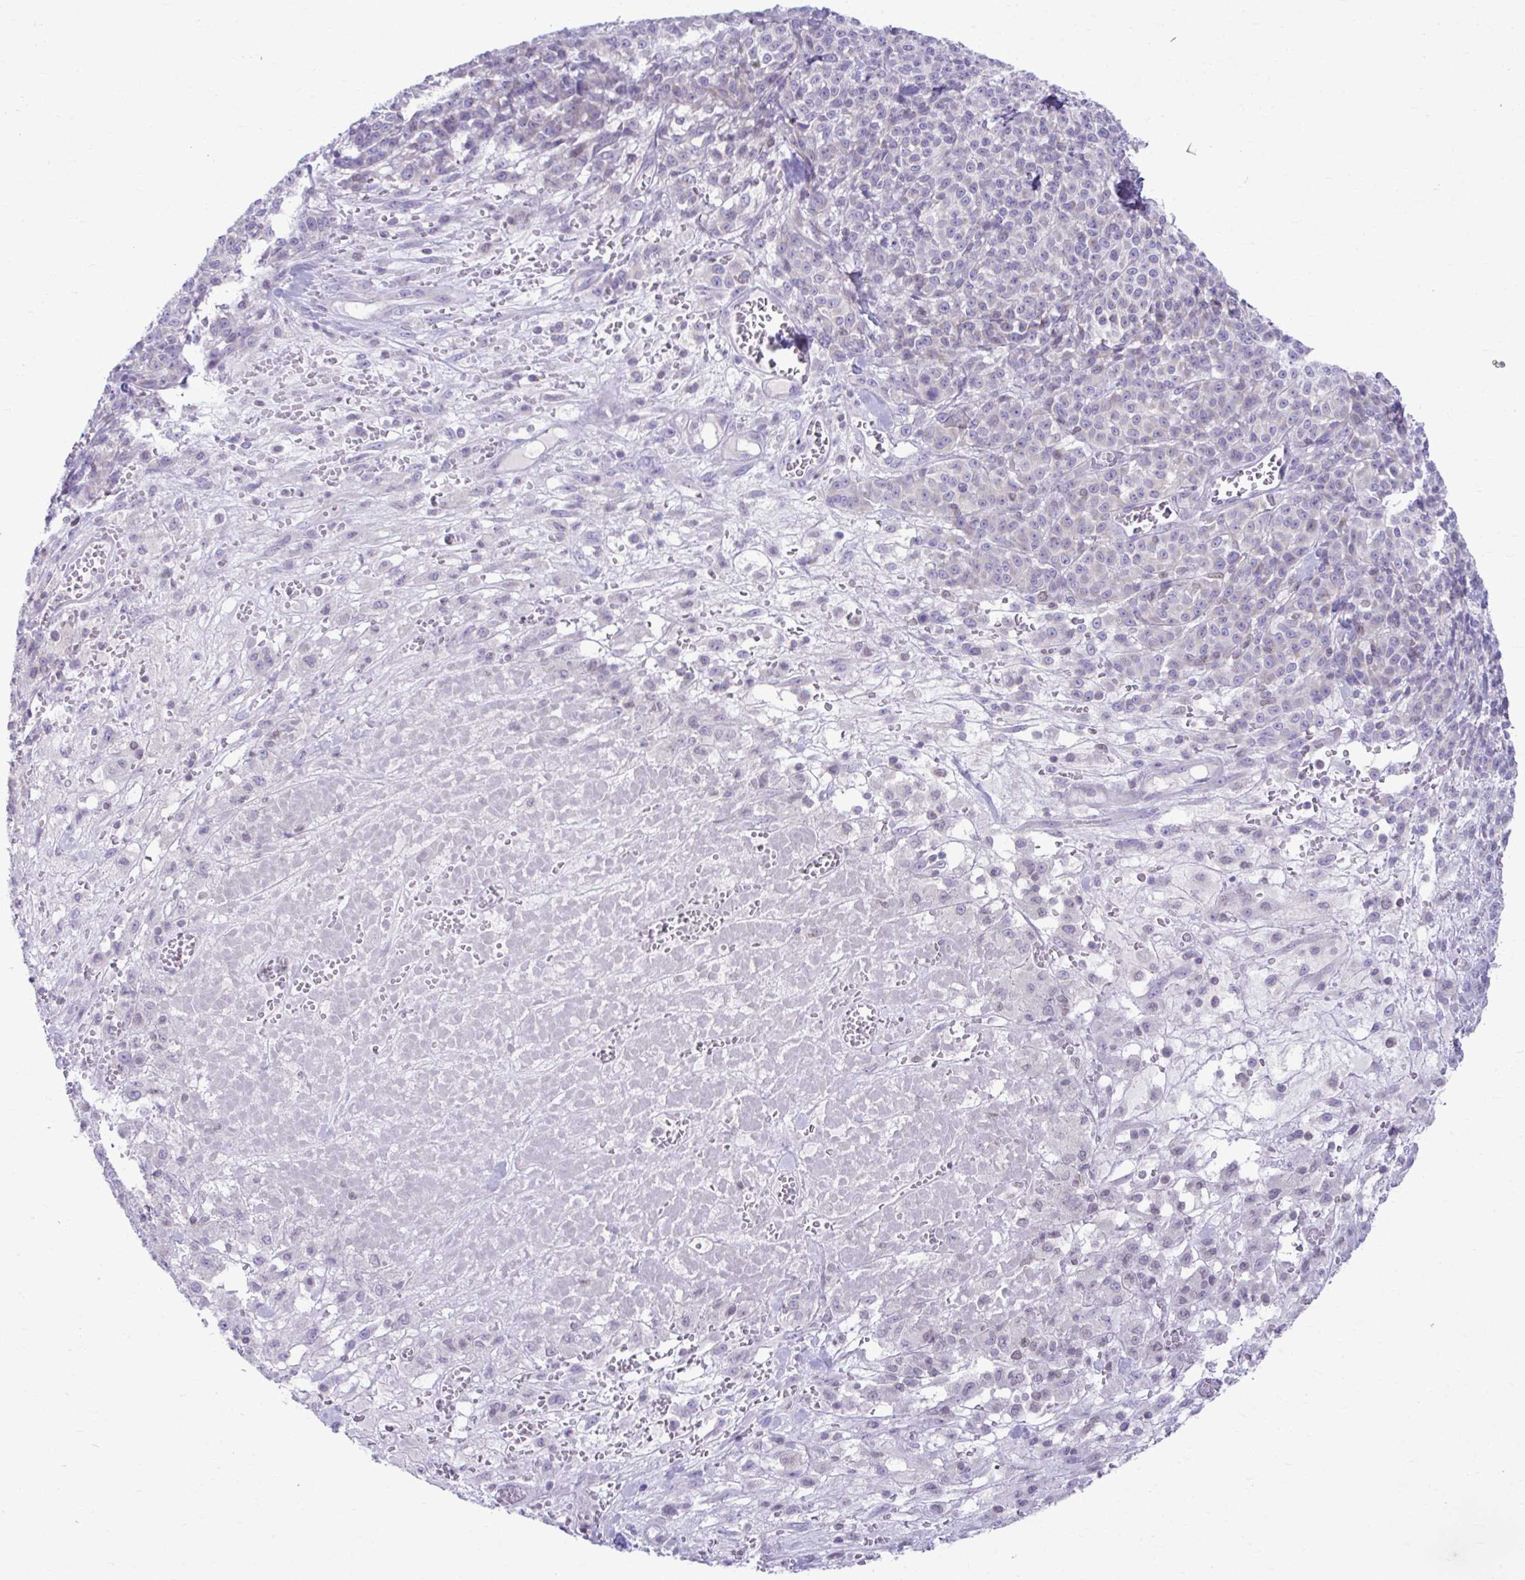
{"staining": {"intensity": "negative", "quantity": "none", "location": "none"}, "tissue": "melanoma", "cell_type": "Tumor cells", "image_type": "cancer", "snomed": [{"axis": "morphology", "description": "Normal tissue, NOS"}, {"axis": "morphology", "description": "Malignant melanoma, NOS"}, {"axis": "topography", "description": "Skin"}], "caption": "A micrograph of malignant melanoma stained for a protein shows no brown staining in tumor cells. The staining is performed using DAB brown chromogen with nuclei counter-stained in using hematoxylin.", "gene": "OR7A5", "patient": {"sex": "female", "age": 34}}